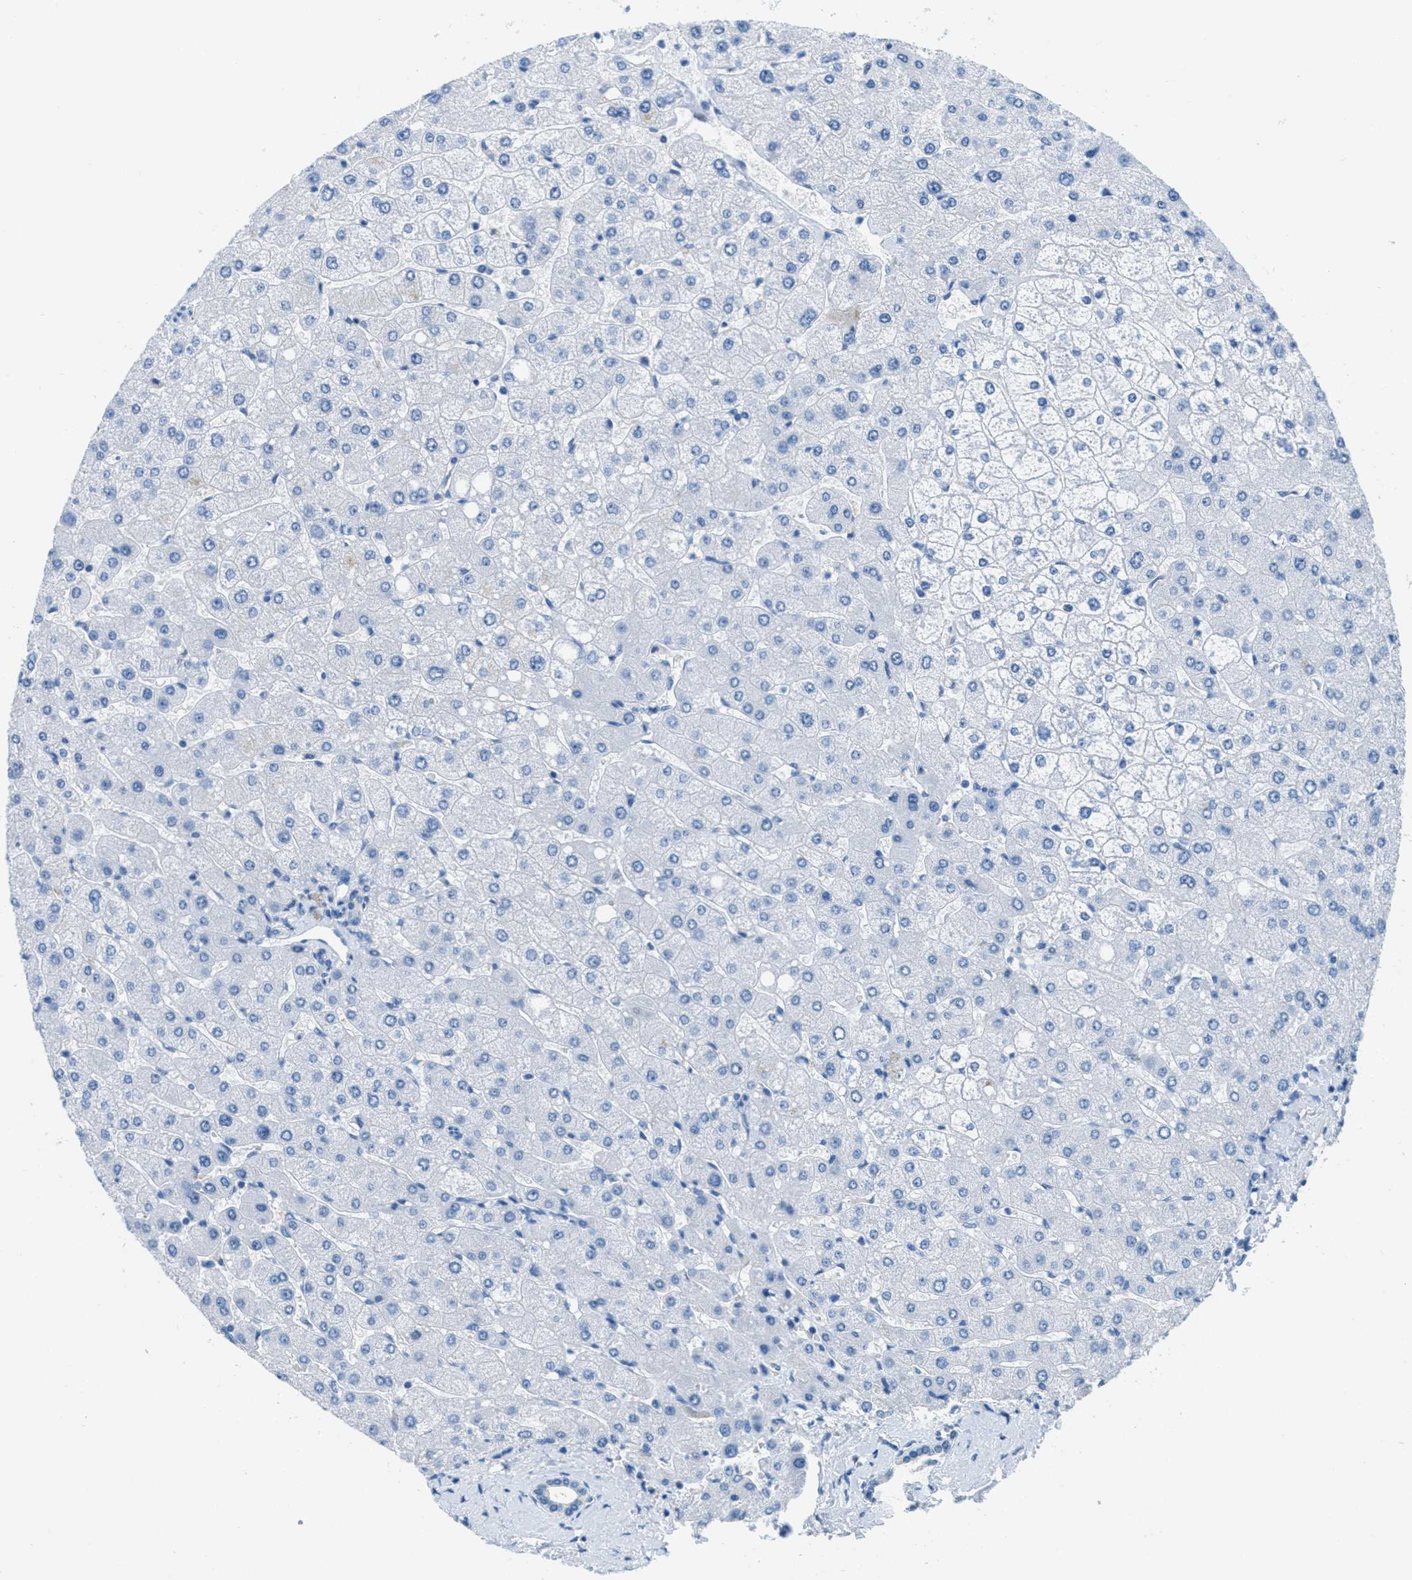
{"staining": {"intensity": "negative", "quantity": "none", "location": "none"}, "tissue": "liver", "cell_type": "Cholangiocytes", "image_type": "normal", "snomed": [{"axis": "morphology", "description": "Normal tissue, NOS"}, {"axis": "topography", "description": "Liver"}], "caption": "Immunohistochemistry (IHC) image of normal human liver stained for a protein (brown), which exhibits no positivity in cholangiocytes.", "gene": "MGARP", "patient": {"sex": "male", "age": 55}}